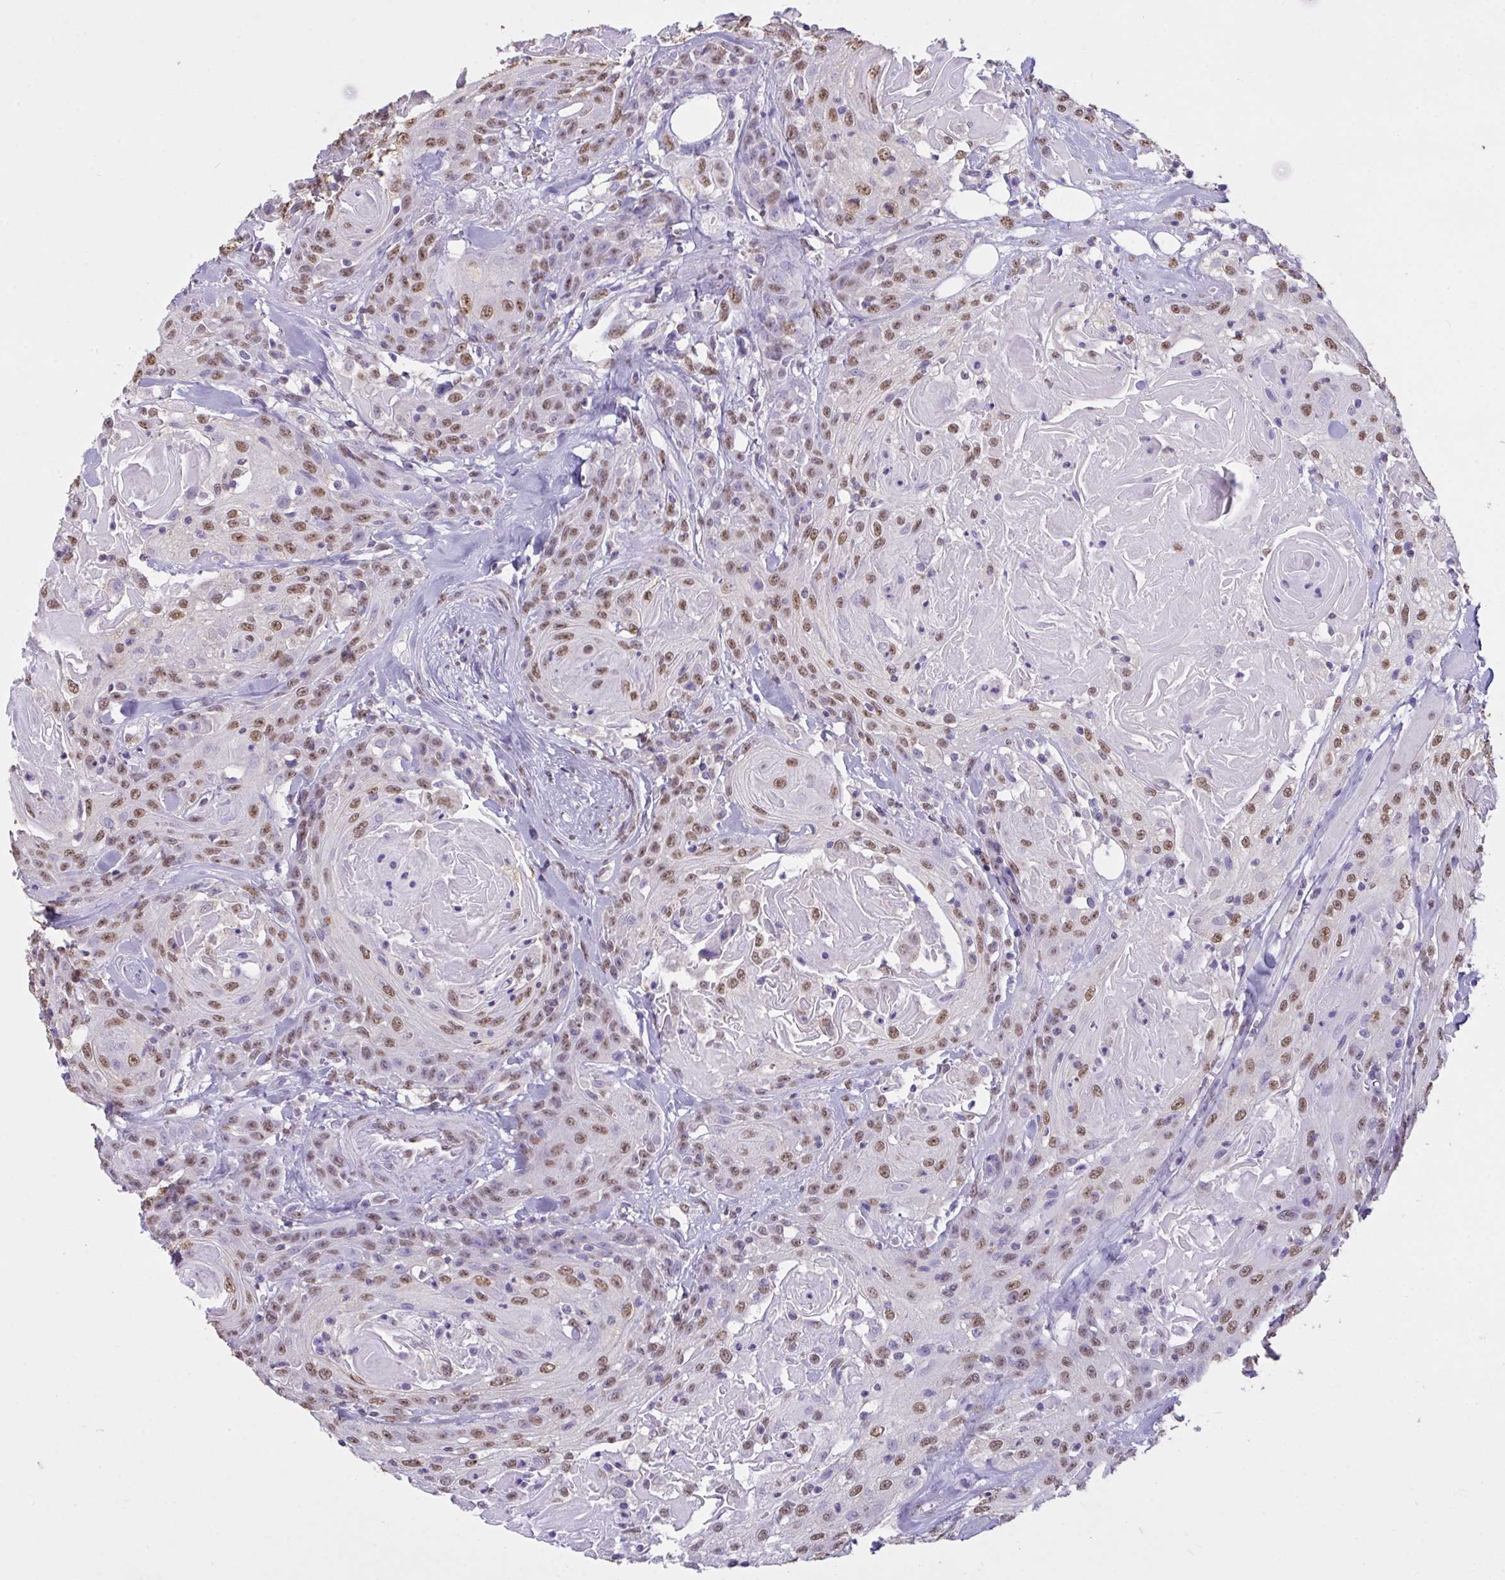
{"staining": {"intensity": "moderate", "quantity": ">75%", "location": "nuclear"}, "tissue": "head and neck cancer", "cell_type": "Tumor cells", "image_type": "cancer", "snomed": [{"axis": "morphology", "description": "Squamous cell carcinoma, NOS"}, {"axis": "topography", "description": "Head-Neck"}], "caption": "Head and neck cancer (squamous cell carcinoma) was stained to show a protein in brown. There is medium levels of moderate nuclear positivity in approximately >75% of tumor cells.", "gene": "SEMA6B", "patient": {"sex": "female", "age": 84}}